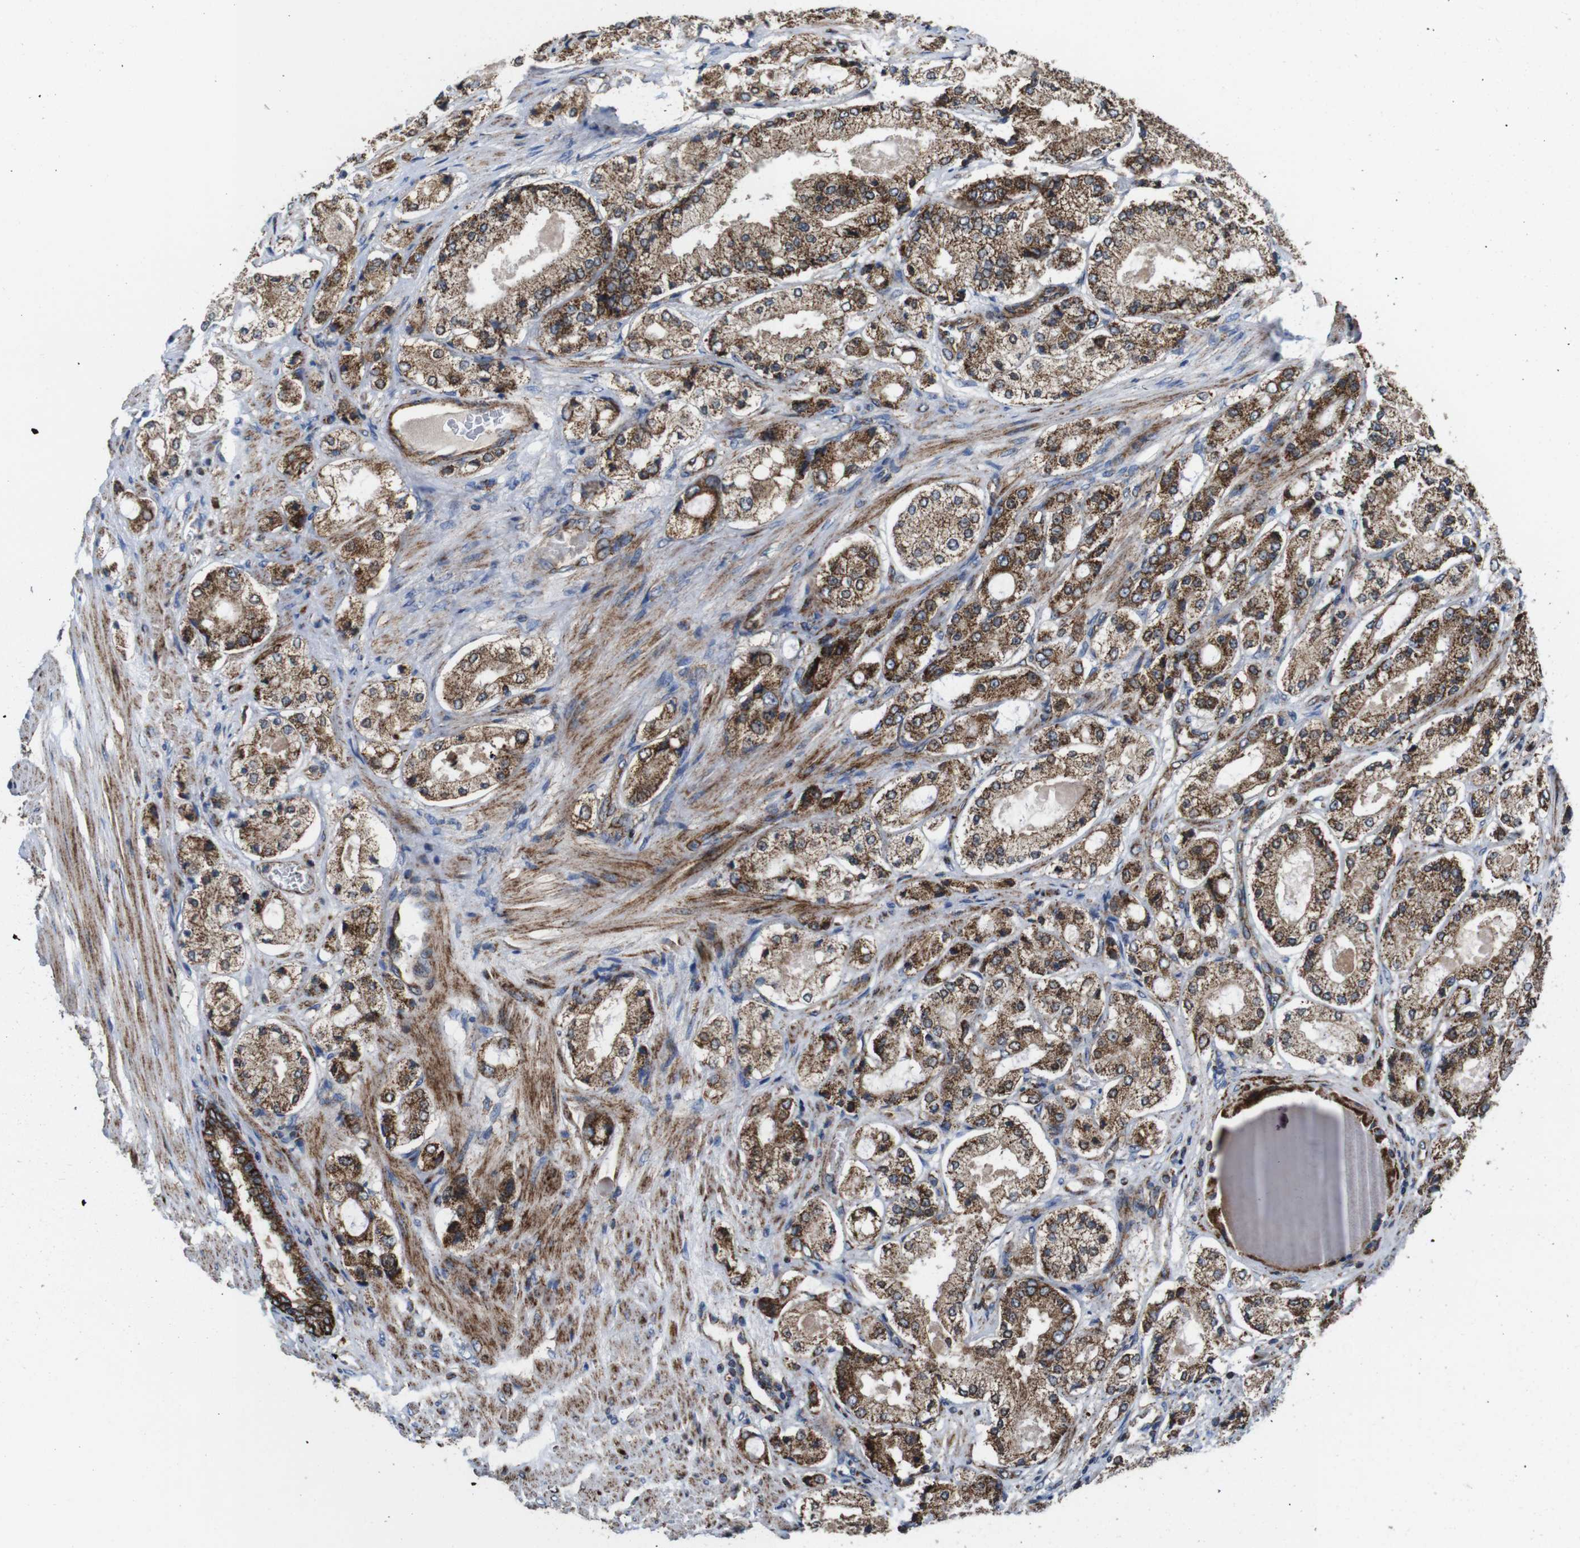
{"staining": {"intensity": "moderate", "quantity": ">75%", "location": "cytoplasmic/membranous"}, "tissue": "prostate cancer", "cell_type": "Tumor cells", "image_type": "cancer", "snomed": [{"axis": "morphology", "description": "Adenocarcinoma, High grade"}, {"axis": "topography", "description": "Prostate"}], "caption": "This histopathology image demonstrates immunohistochemistry (IHC) staining of prostate cancer (high-grade adenocarcinoma), with medium moderate cytoplasmic/membranous positivity in about >75% of tumor cells.", "gene": "HK1", "patient": {"sex": "male", "age": 65}}